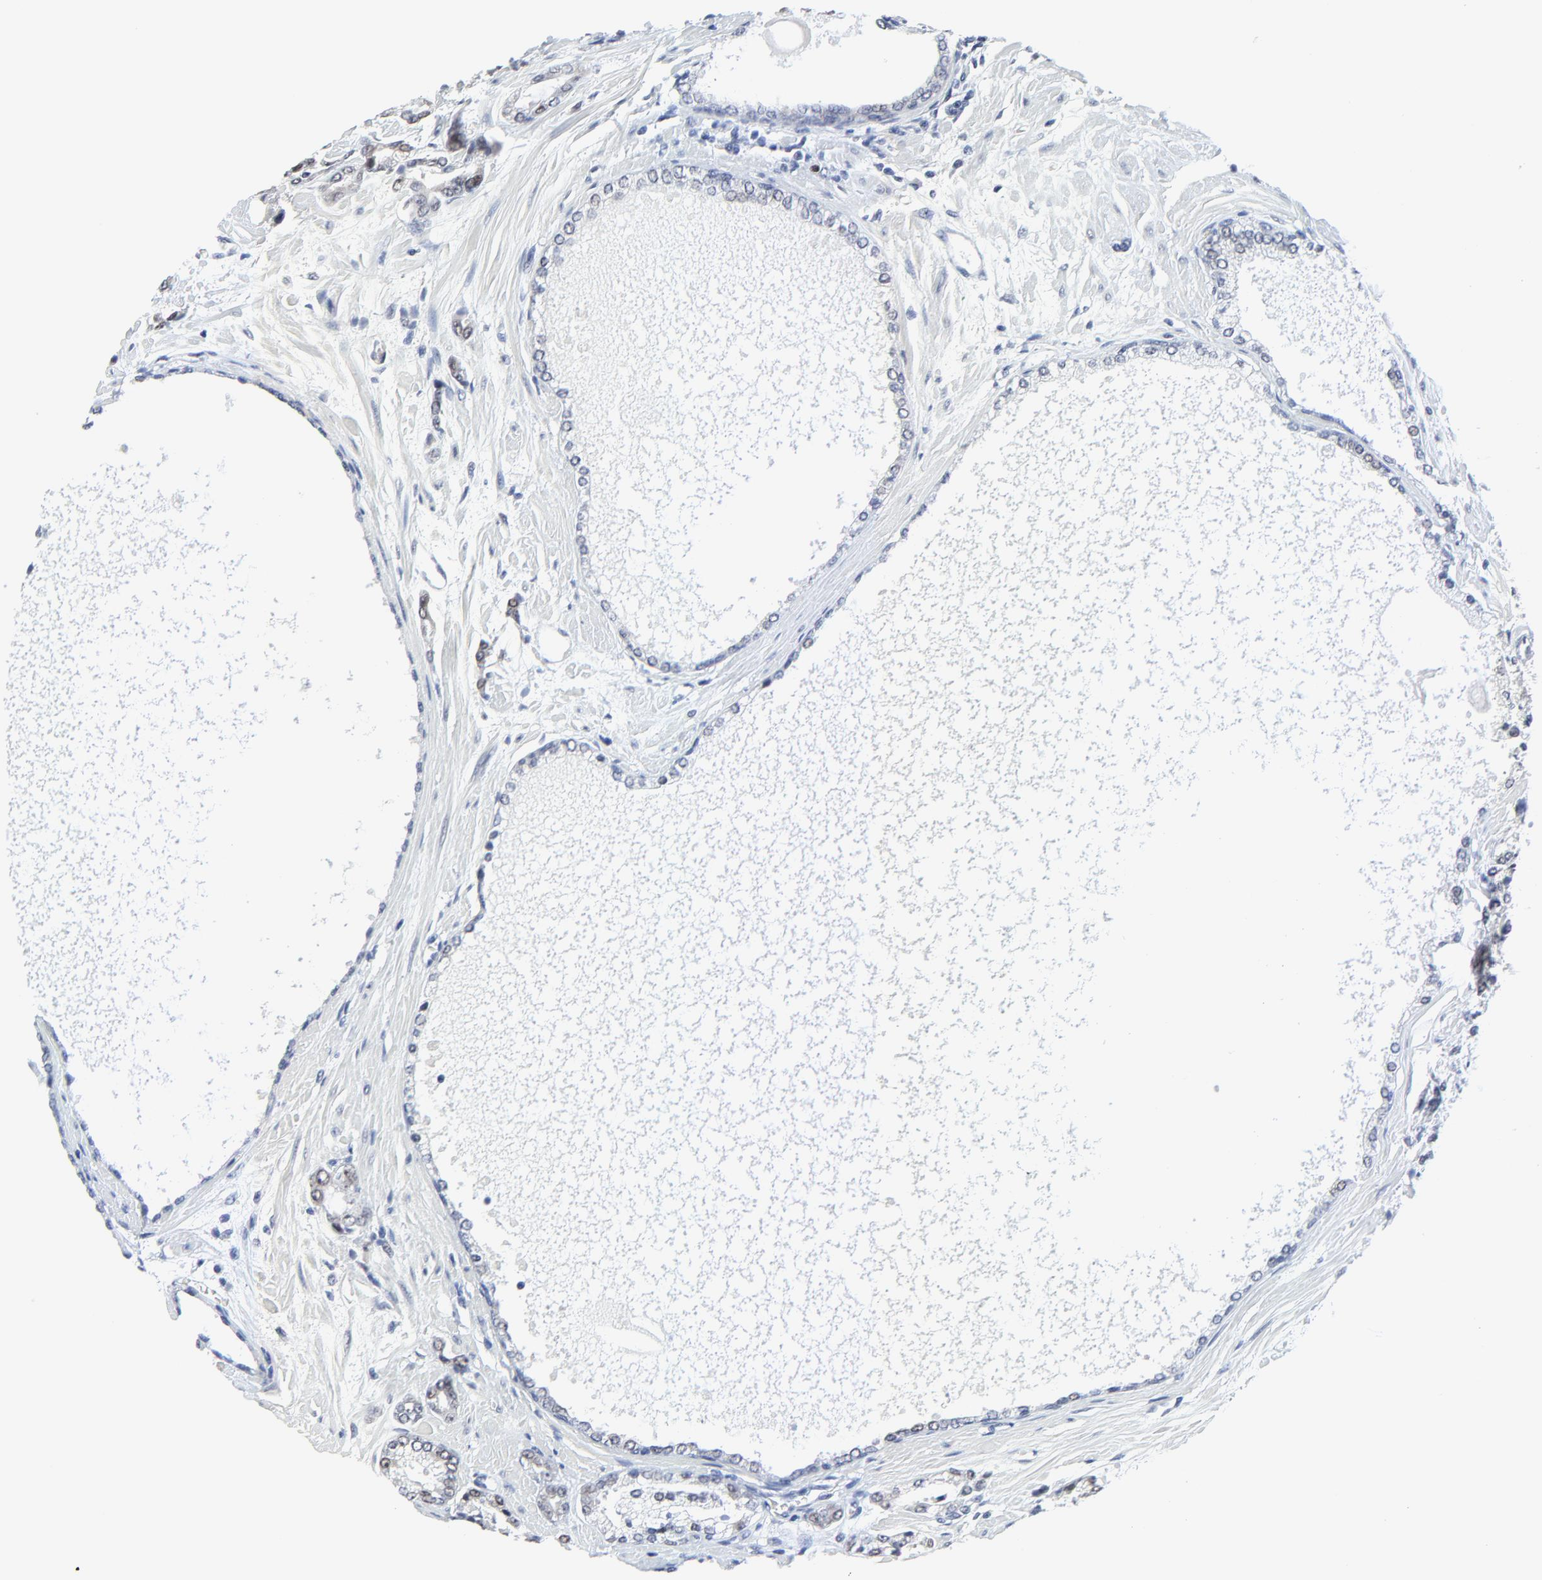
{"staining": {"intensity": "weak", "quantity": "<25%", "location": "nuclear"}, "tissue": "prostate cancer", "cell_type": "Tumor cells", "image_type": "cancer", "snomed": [{"axis": "morphology", "description": "Adenocarcinoma, High grade"}, {"axis": "topography", "description": "Prostate"}], "caption": "Protein analysis of high-grade adenocarcinoma (prostate) displays no significant staining in tumor cells. (DAB immunohistochemistry (IHC), high magnification).", "gene": "ZNF589", "patient": {"sex": "male", "age": 71}}